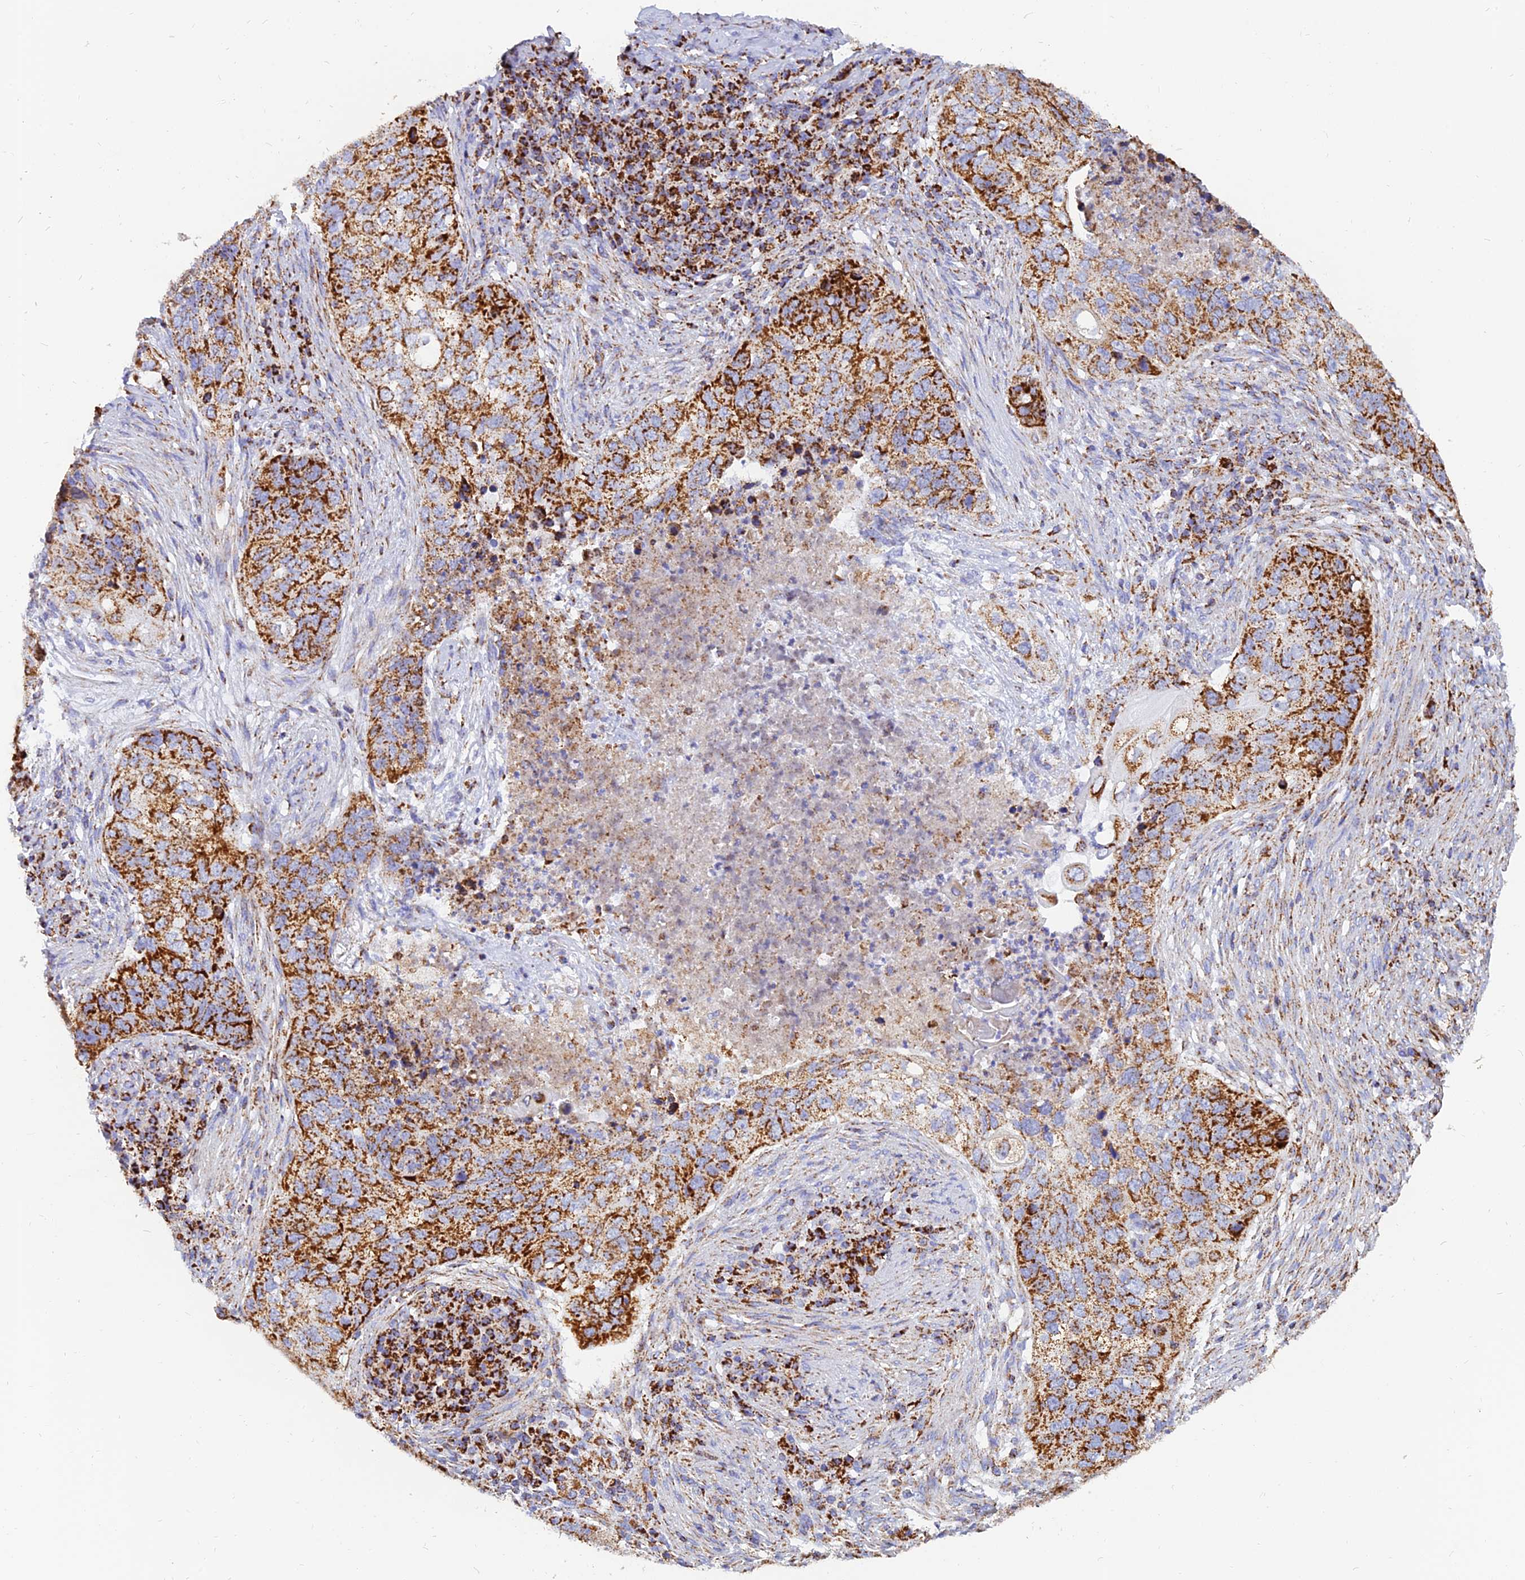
{"staining": {"intensity": "strong", "quantity": "25%-75%", "location": "cytoplasmic/membranous"}, "tissue": "lung cancer", "cell_type": "Tumor cells", "image_type": "cancer", "snomed": [{"axis": "morphology", "description": "Squamous cell carcinoma, NOS"}, {"axis": "topography", "description": "Lung"}], "caption": "Protein expression analysis of lung squamous cell carcinoma demonstrates strong cytoplasmic/membranous staining in about 25%-75% of tumor cells.", "gene": "NDUFB6", "patient": {"sex": "female", "age": 63}}